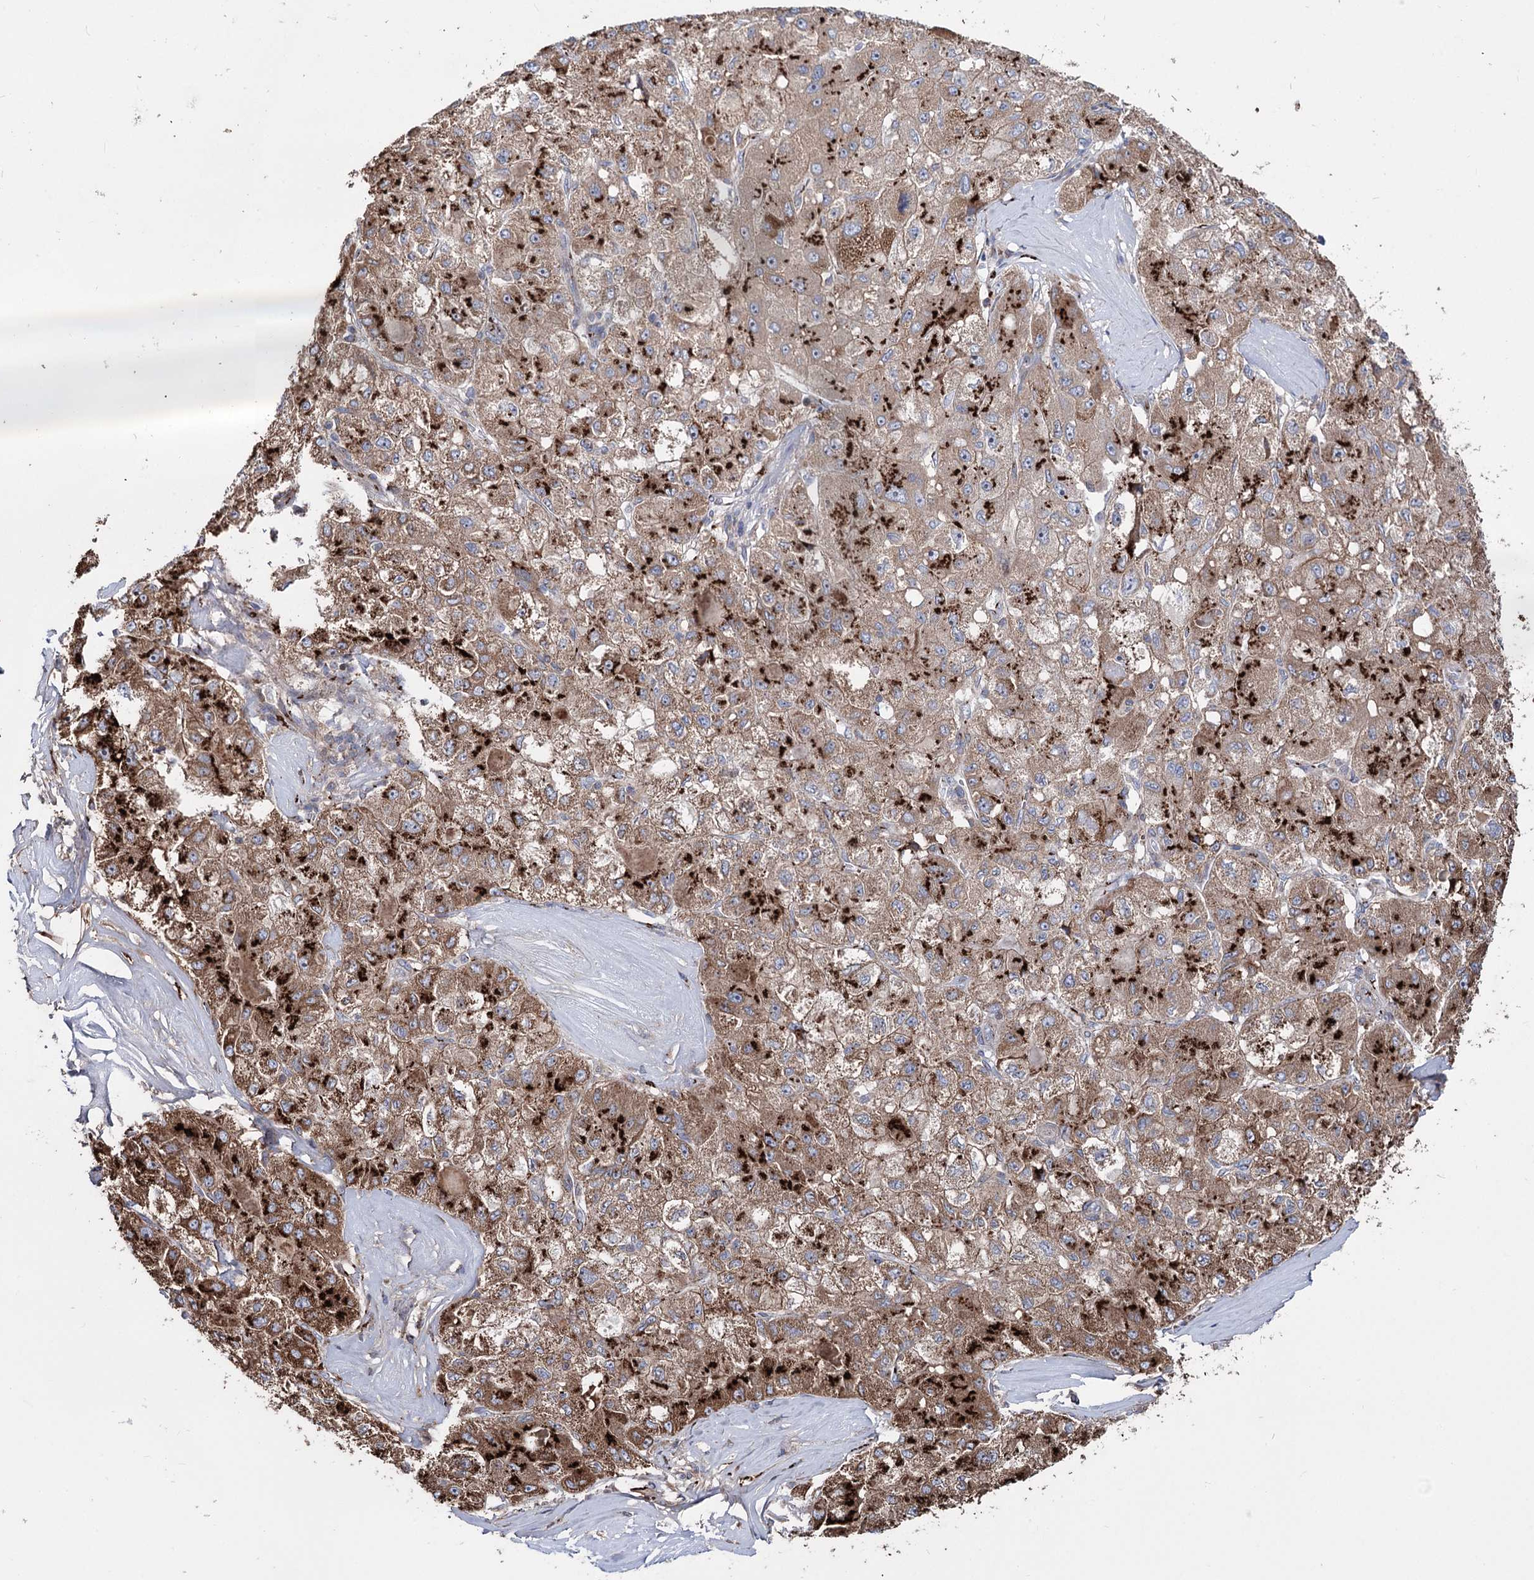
{"staining": {"intensity": "strong", "quantity": ">75%", "location": "cytoplasmic/membranous"}, "tissue": "liver cancer", "cell_type": "Tumor cells", "image_type": "cancer", "snomed": [{"axis": "morphology", "description": "Carcinoma, Hepatocellular, NOS"}, {"axis": "topography", "description": "Liver"}], "caption": "Liver hepatocellular carcinoma was stained to show a protein in brown. There is high levels of strong cytoplasmic/membranous expression in approximately >75% of tumor cells. The staining was performed using DAB (3,3'-diaminobenzidine) to visualize the protein expression in brown, while the nuclei were stained in blue with hematoxylin (Magnification: 20x).", "gene": "ARHGAP20", "patient": {"sex": "male", "age": 80}}